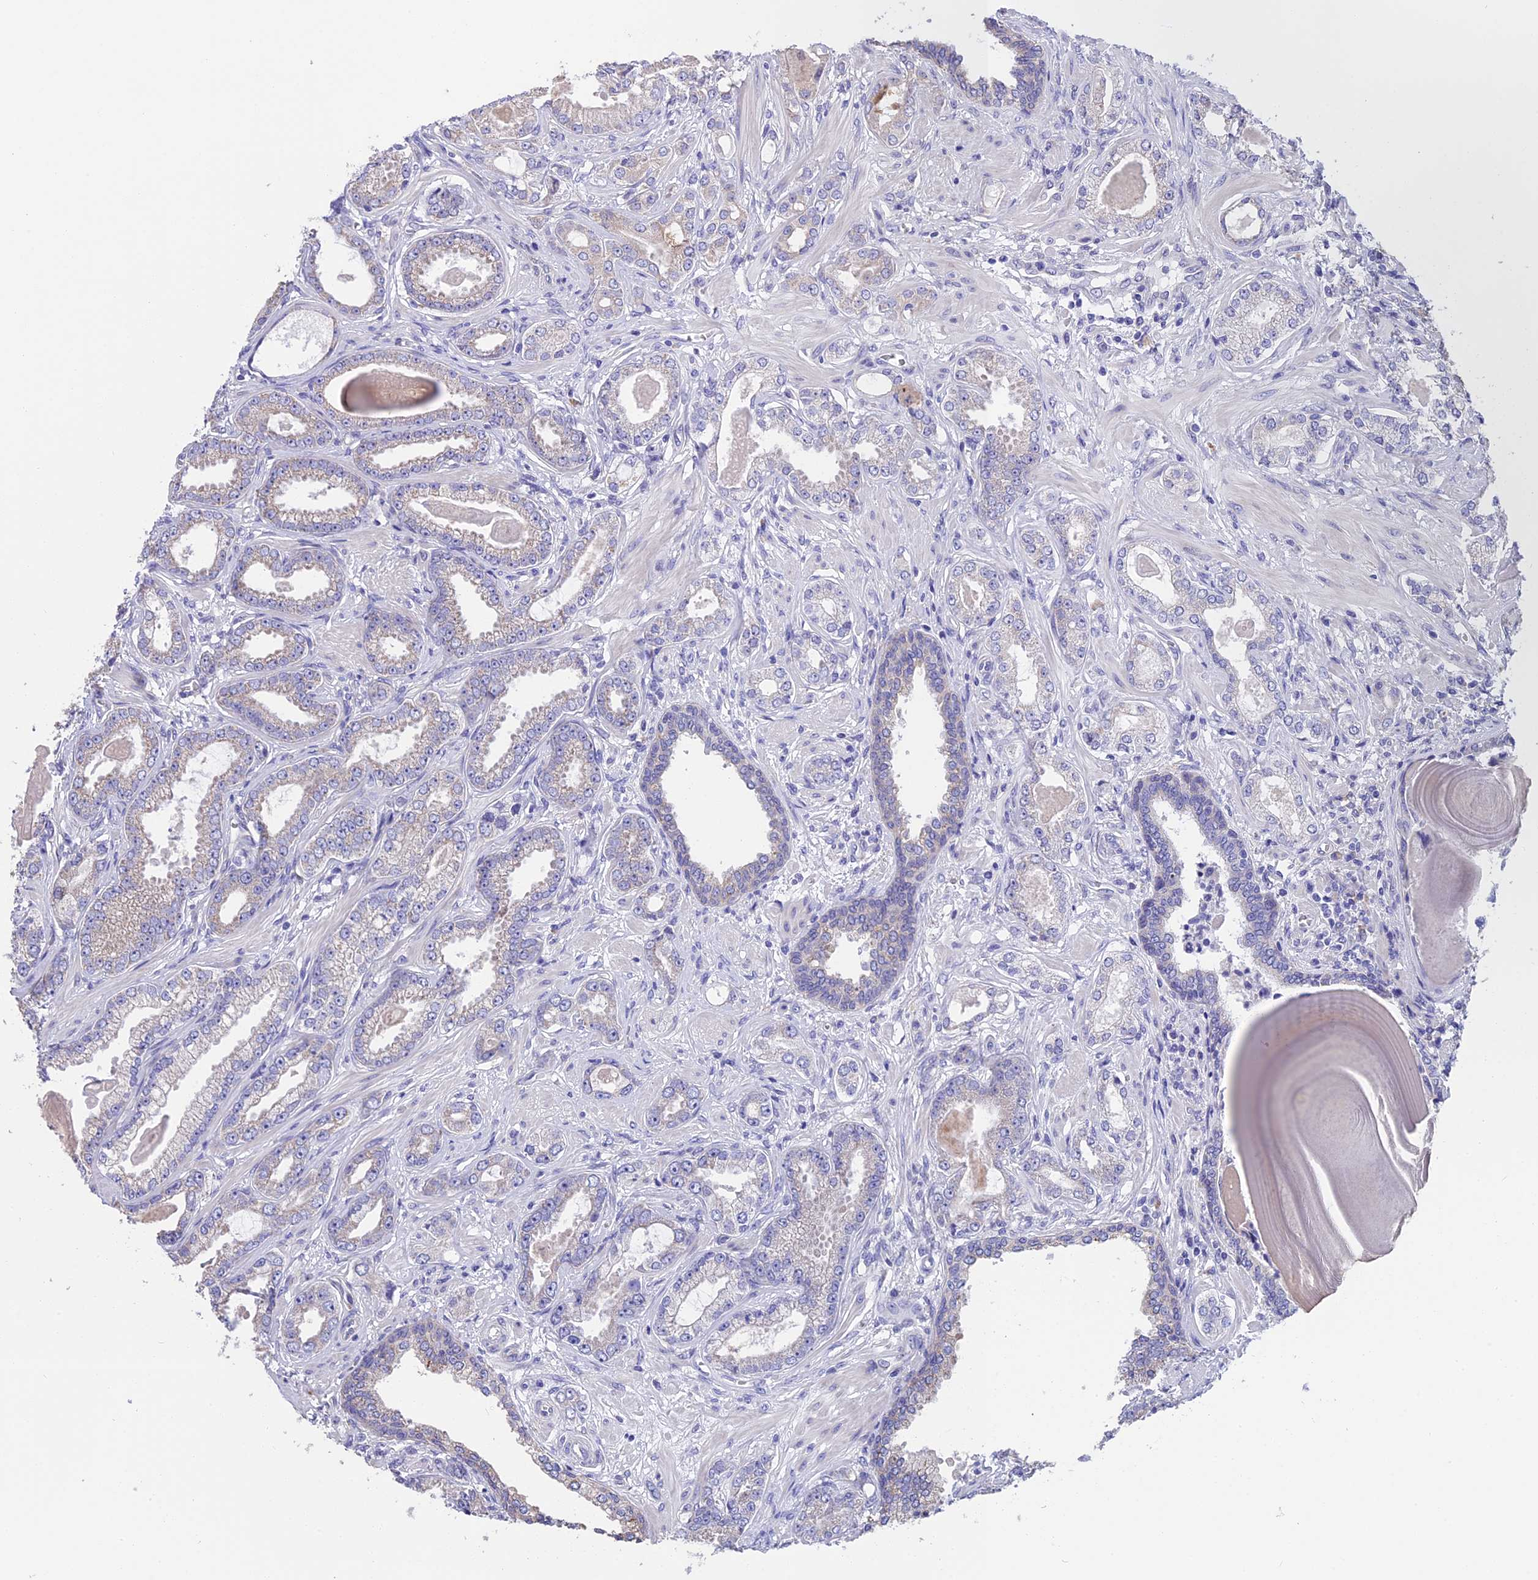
{"staining": {"intensity": "weak", "quantity": "<25%", "location": "cytoplasmic/membranous"}, "tissue": "prostate cancer", "cell_type": "Tumor cells", "image_type": "cancer", "snomed": [{"axis": "morphology", "description": "Adenocarcinoma, Low grade"}, {"axis": "topography", "description": "Prostate"}], "caption": "IHC of prostate cancer (adenocarcinoma (low-grade)) shows no expression in tumor cells.", "gene": "CYP2U1", "patient": {"sex": "male", "age": 64}}